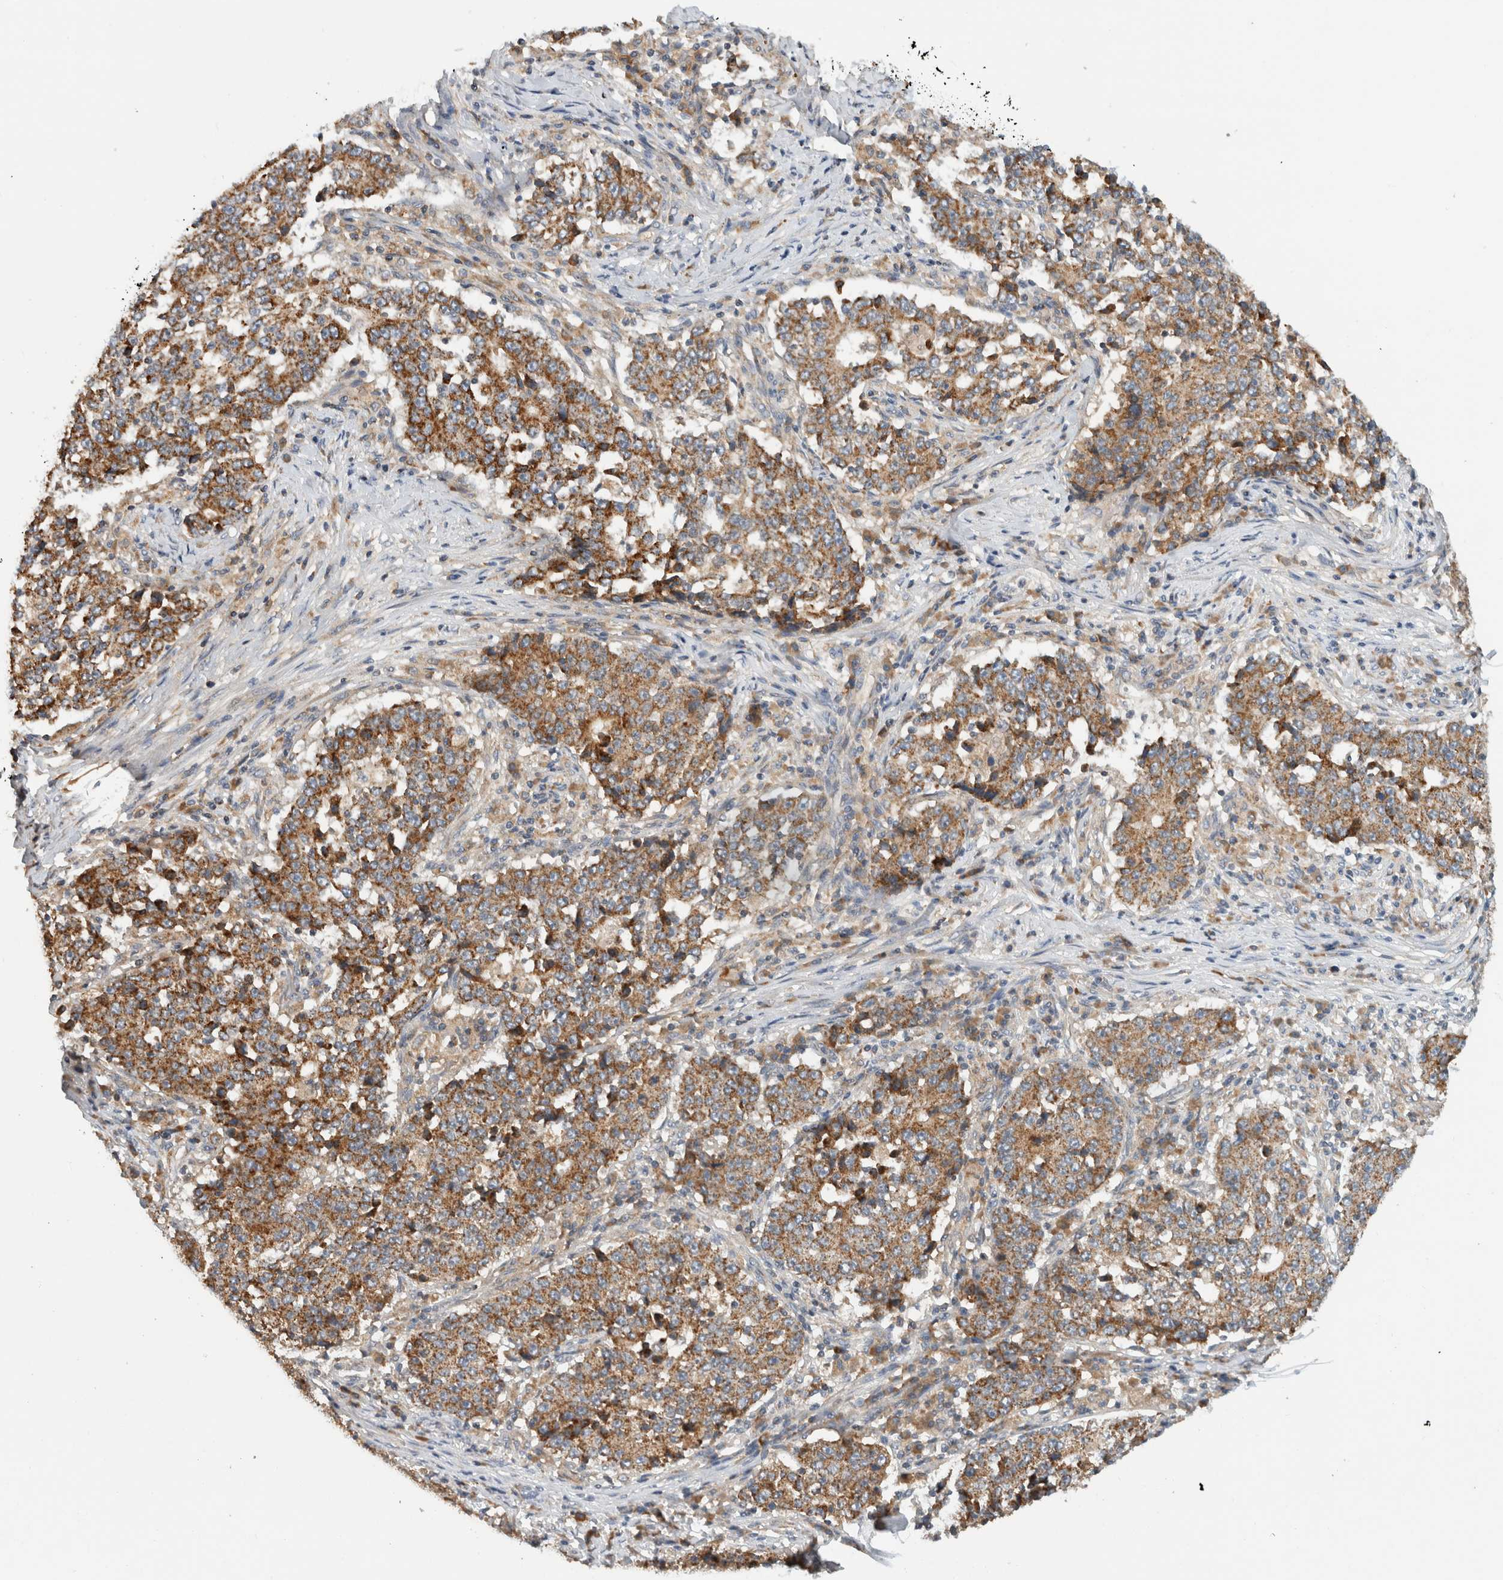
{"staining": {"intensity": "moderate", "quantity": ">75%", "location": "cytoplasmic/membranous"}, "tissue": "stomach cancer", "cell_type": "Tumor cells", "image_type": "cancer", "snomed": [{"axis": "morphology", "description": "Adenocarcinoma, NOS"}, {"axis": "topography", "description": "Stomach"}], "caption": "Brown immunohistochemical staining in adenocarcinoma (stomach) exhibits moderate cytoplasmic/membranous positivity in about >75% of tumor cells.", "gene": "AMPD1", "patient": {"sex": "male", "age": 59}}